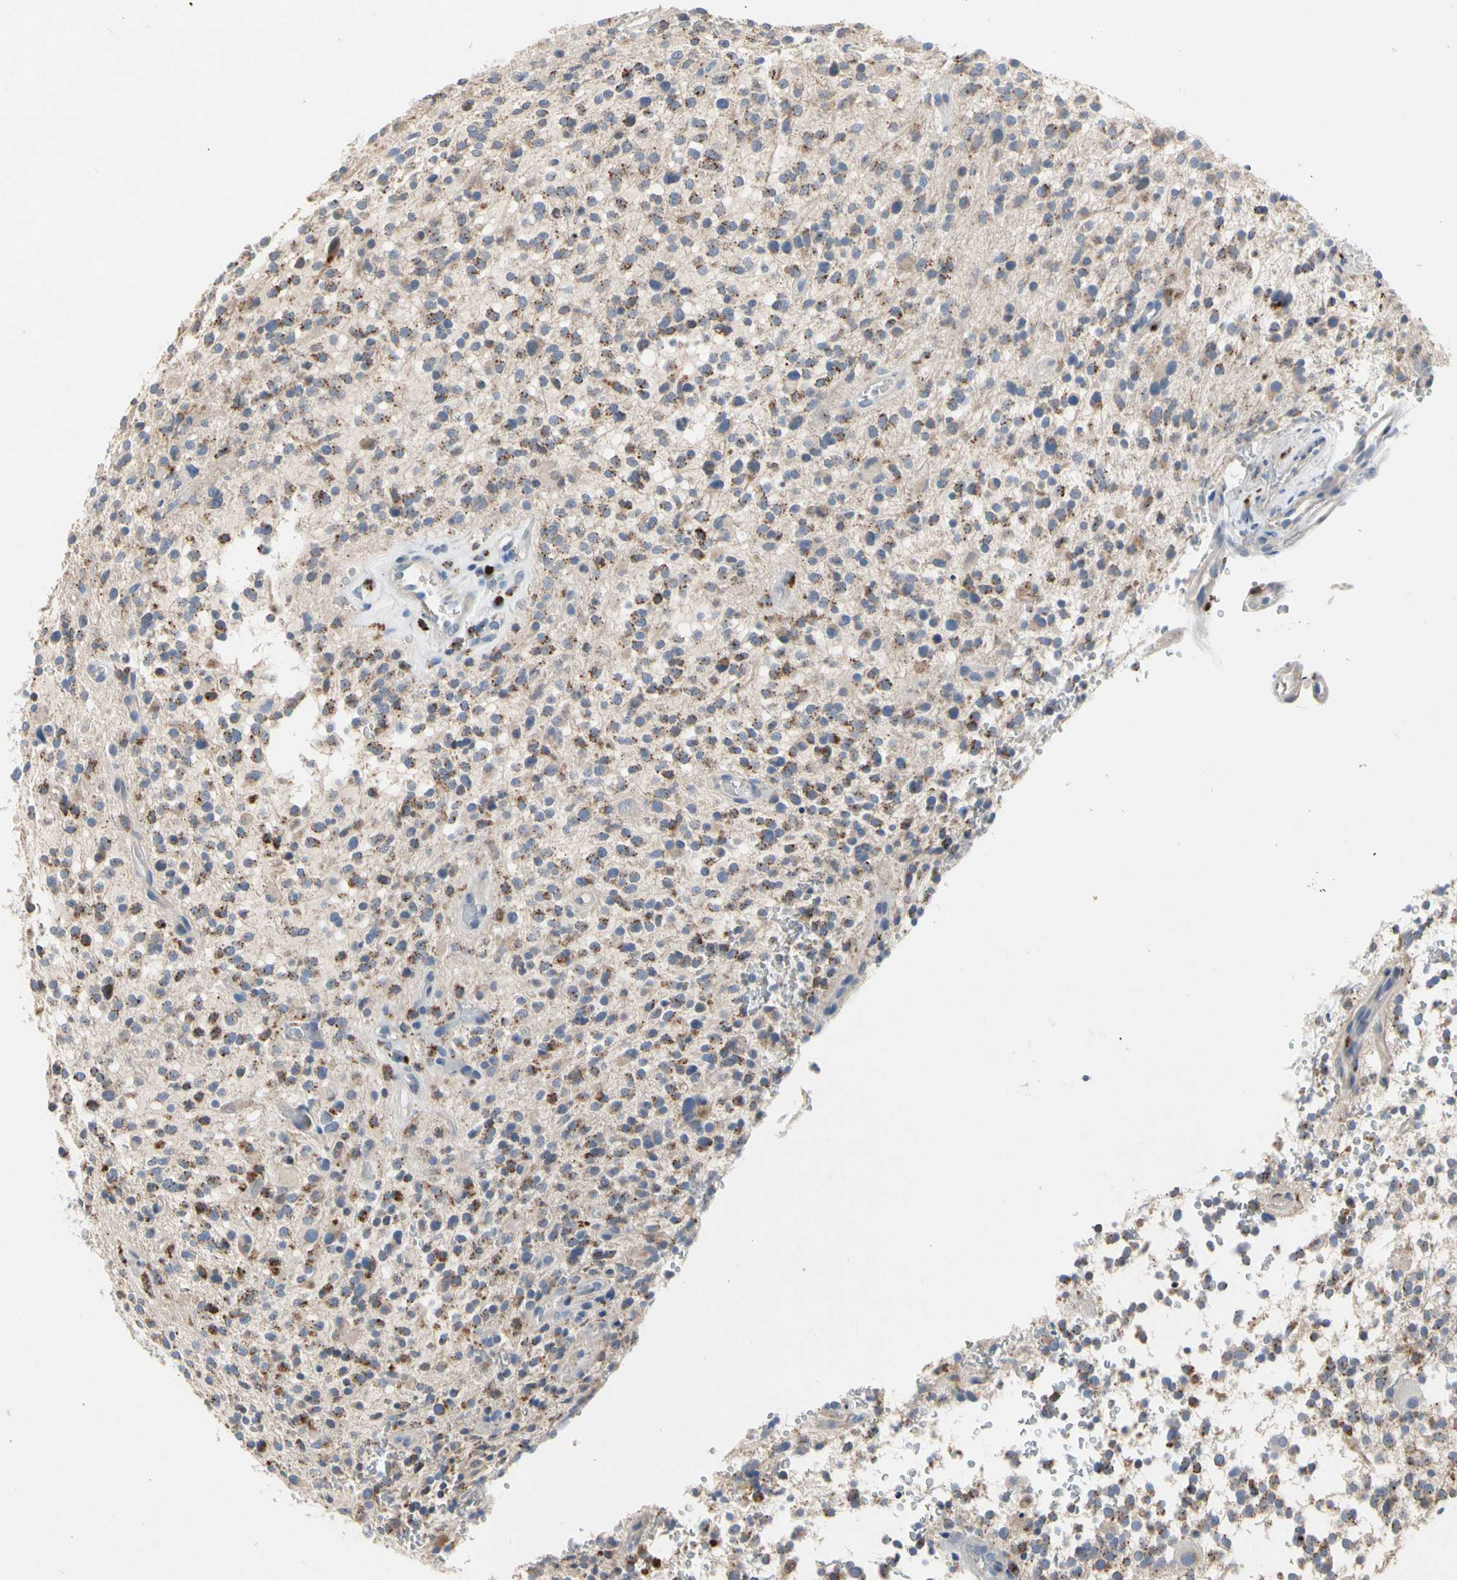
{"staining": {"intensity": "moderate", "quantity": "<25%", "location": "cytoplasmic/membranous"}, "tissue": "glioma", "cell_type": "Tumor cells", "image_type": "cancer", "snomed": [{"axis": "morphology", "description": "Glioma, malignant, High grade"}, {"axis": "topography", "description": "Brain"}], "caption": "Malignant high-grade glioma was stained to show a protein in brown. There is low levels of moderate cytoplasmic/membranous expression in about <25% of tumor cells. Ihc stains the protein in brown and the nuclei are stained blue.", "gene": "ADA2", "patient": {"sex": "male", "age": 48}}